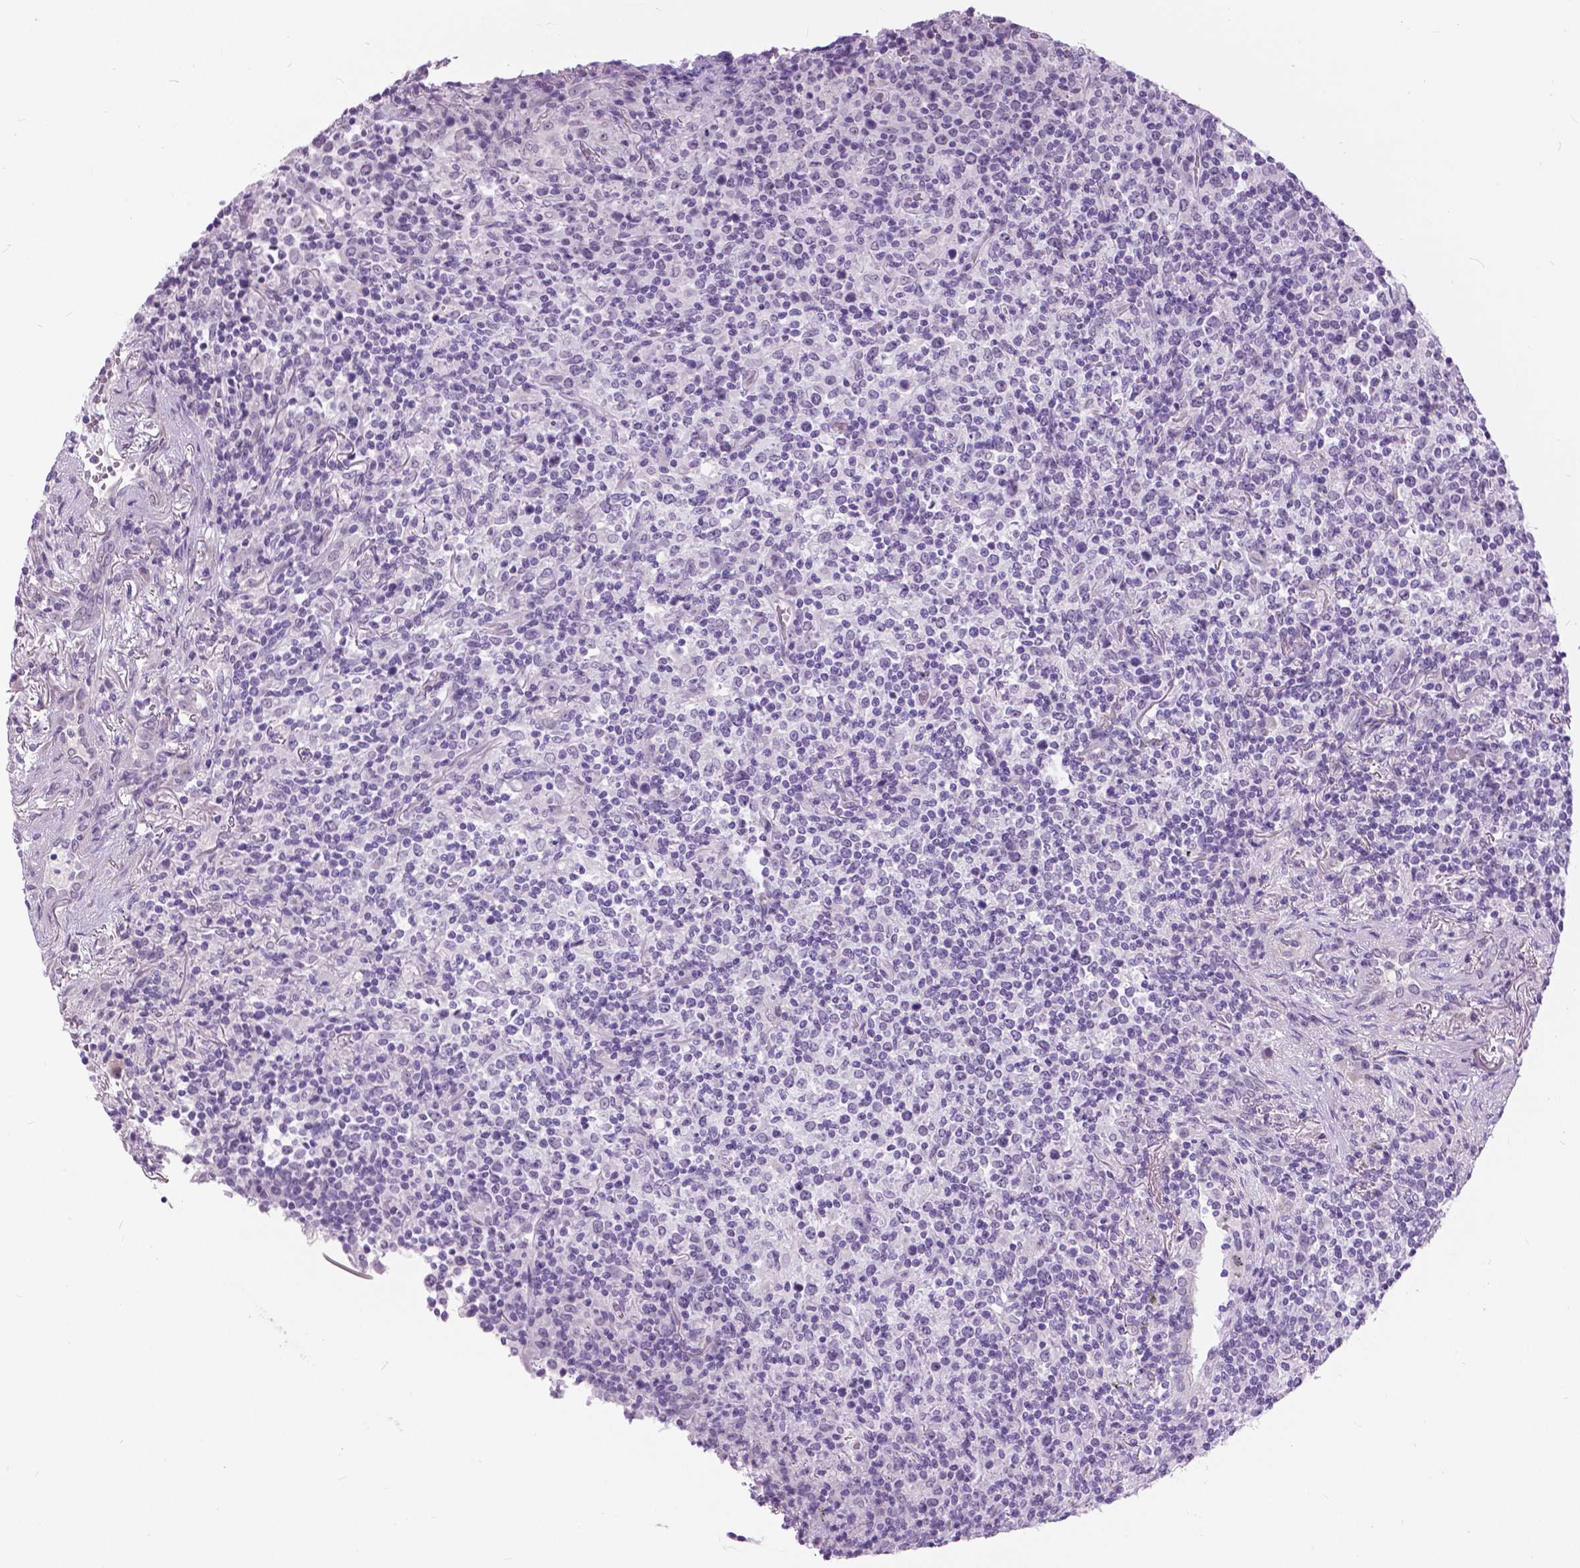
{"staining": {"intensity": "negative", "quantity": "none", "location": "none"}, "tissue": "lymphoma", "cell_type": "Tumor cells", "image_type": "cancer", "snomed": [{"axis": "morphology", "description": "Malignant lymphoma, non-Hodgkin's type, High grade"}, {"axis": "topography", "description": "Lung"}], "caption": "The micrograph displays no significant positivity in tumor cells of malignant lymphoma, non-Hodgkin's type (high-grade). (DAB IHC with hematoxylin counter stain).", "gene": "MYOM1", "patient": {"sex": "male", "age": 79}}